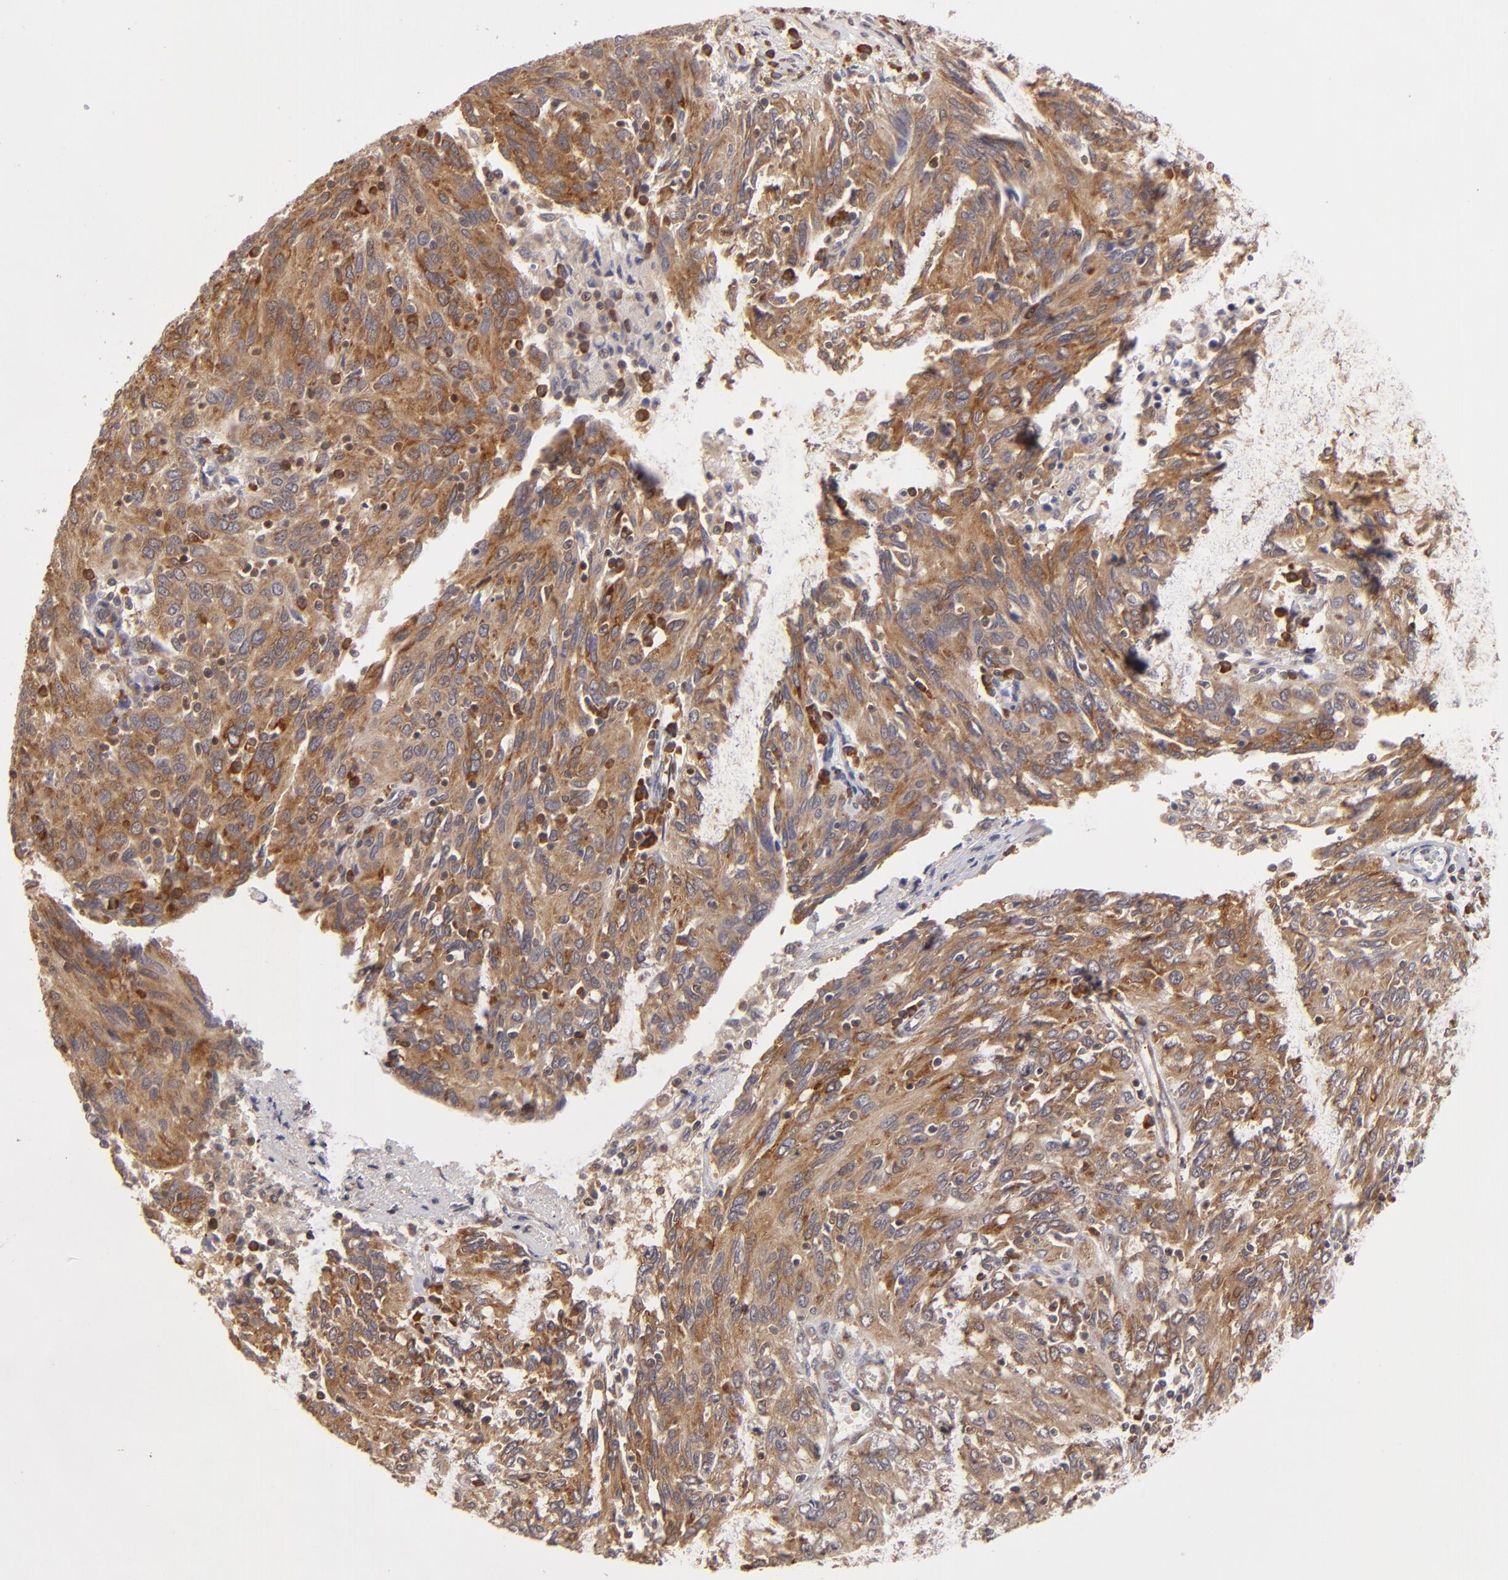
{"staining": {"intensity": "moderate", "quantity": ">75%", "location": "cytoplasmic/membranous"}, "tissue": "ovarian cancer", "cell_type": "Tumor cells", "image_type": "cancer", "snomed": [{"axis": "morphology", "description": "Carcinoma, endometroid"}, {"axis": "topography", "description": "Ovary"}], "caption": "Immunohistochemical staining of human ovarian endometroid carcinoma reveals medium levels of moderate cytoplasmic/membranous expression in approximately >75% of tumor cells.", "gene": "MAPK3", "patient": {"sex": "female", "age": 50}}